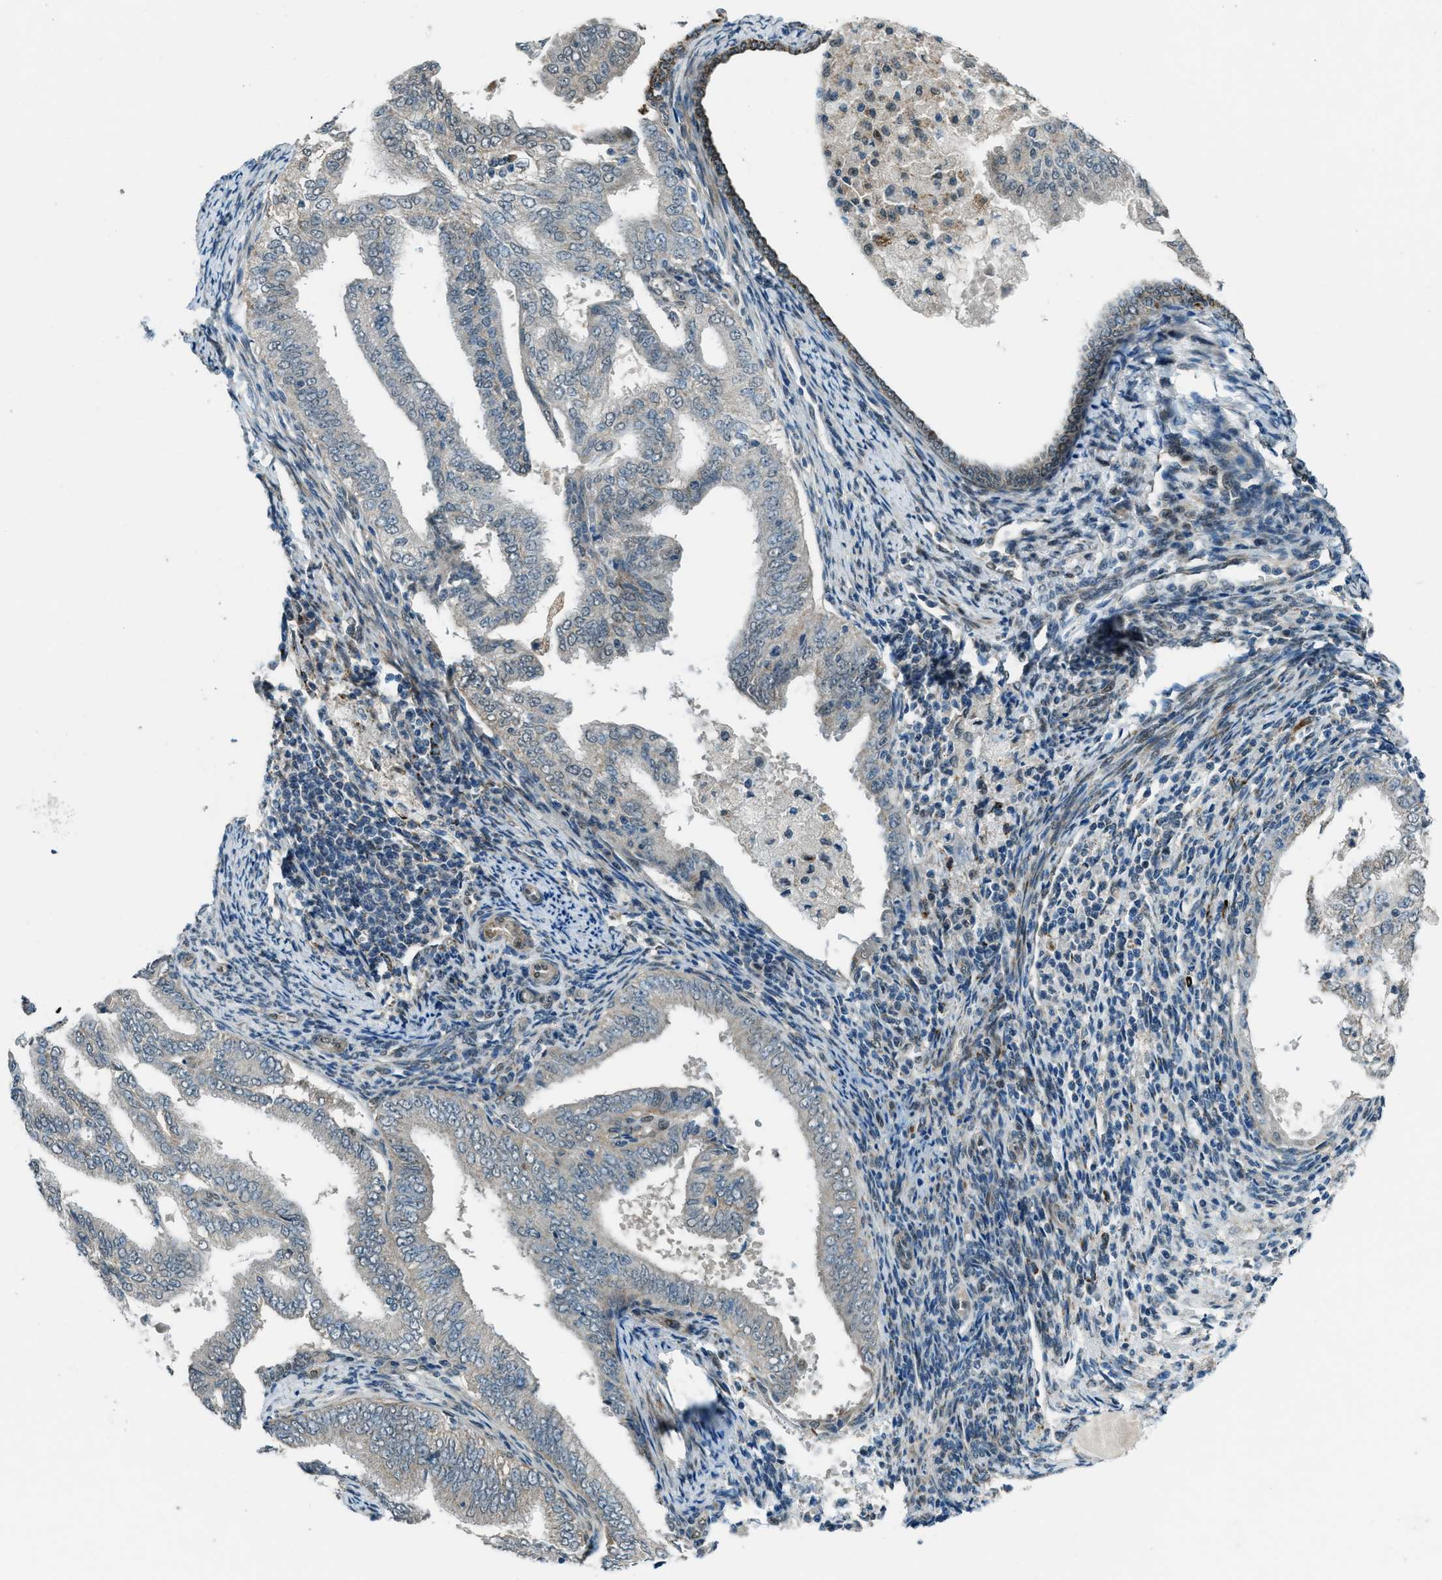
{"staining": {"intensity": "negative", "quantity": "none", "location": "none"}, "tissue": "endometrial cancer", "cell_type": "Tumor cells", "image_type": "cancer", "snomed": [{"axis": "morphology", "description": "Adenocarcinoma, NOS"}, {"axis": "topography", "description": "Endometrium"}], "caption": "Immunohistochemical staining of human adenocarcinoma (endometrial) exhibits no significant staining in tumor cells. (DAB immunohistochemistry (IHC) visualized using brightfield microscopy, high magnification).", "gene": "NPEPL1", "patient": {"sex": "female", "age": 58}}